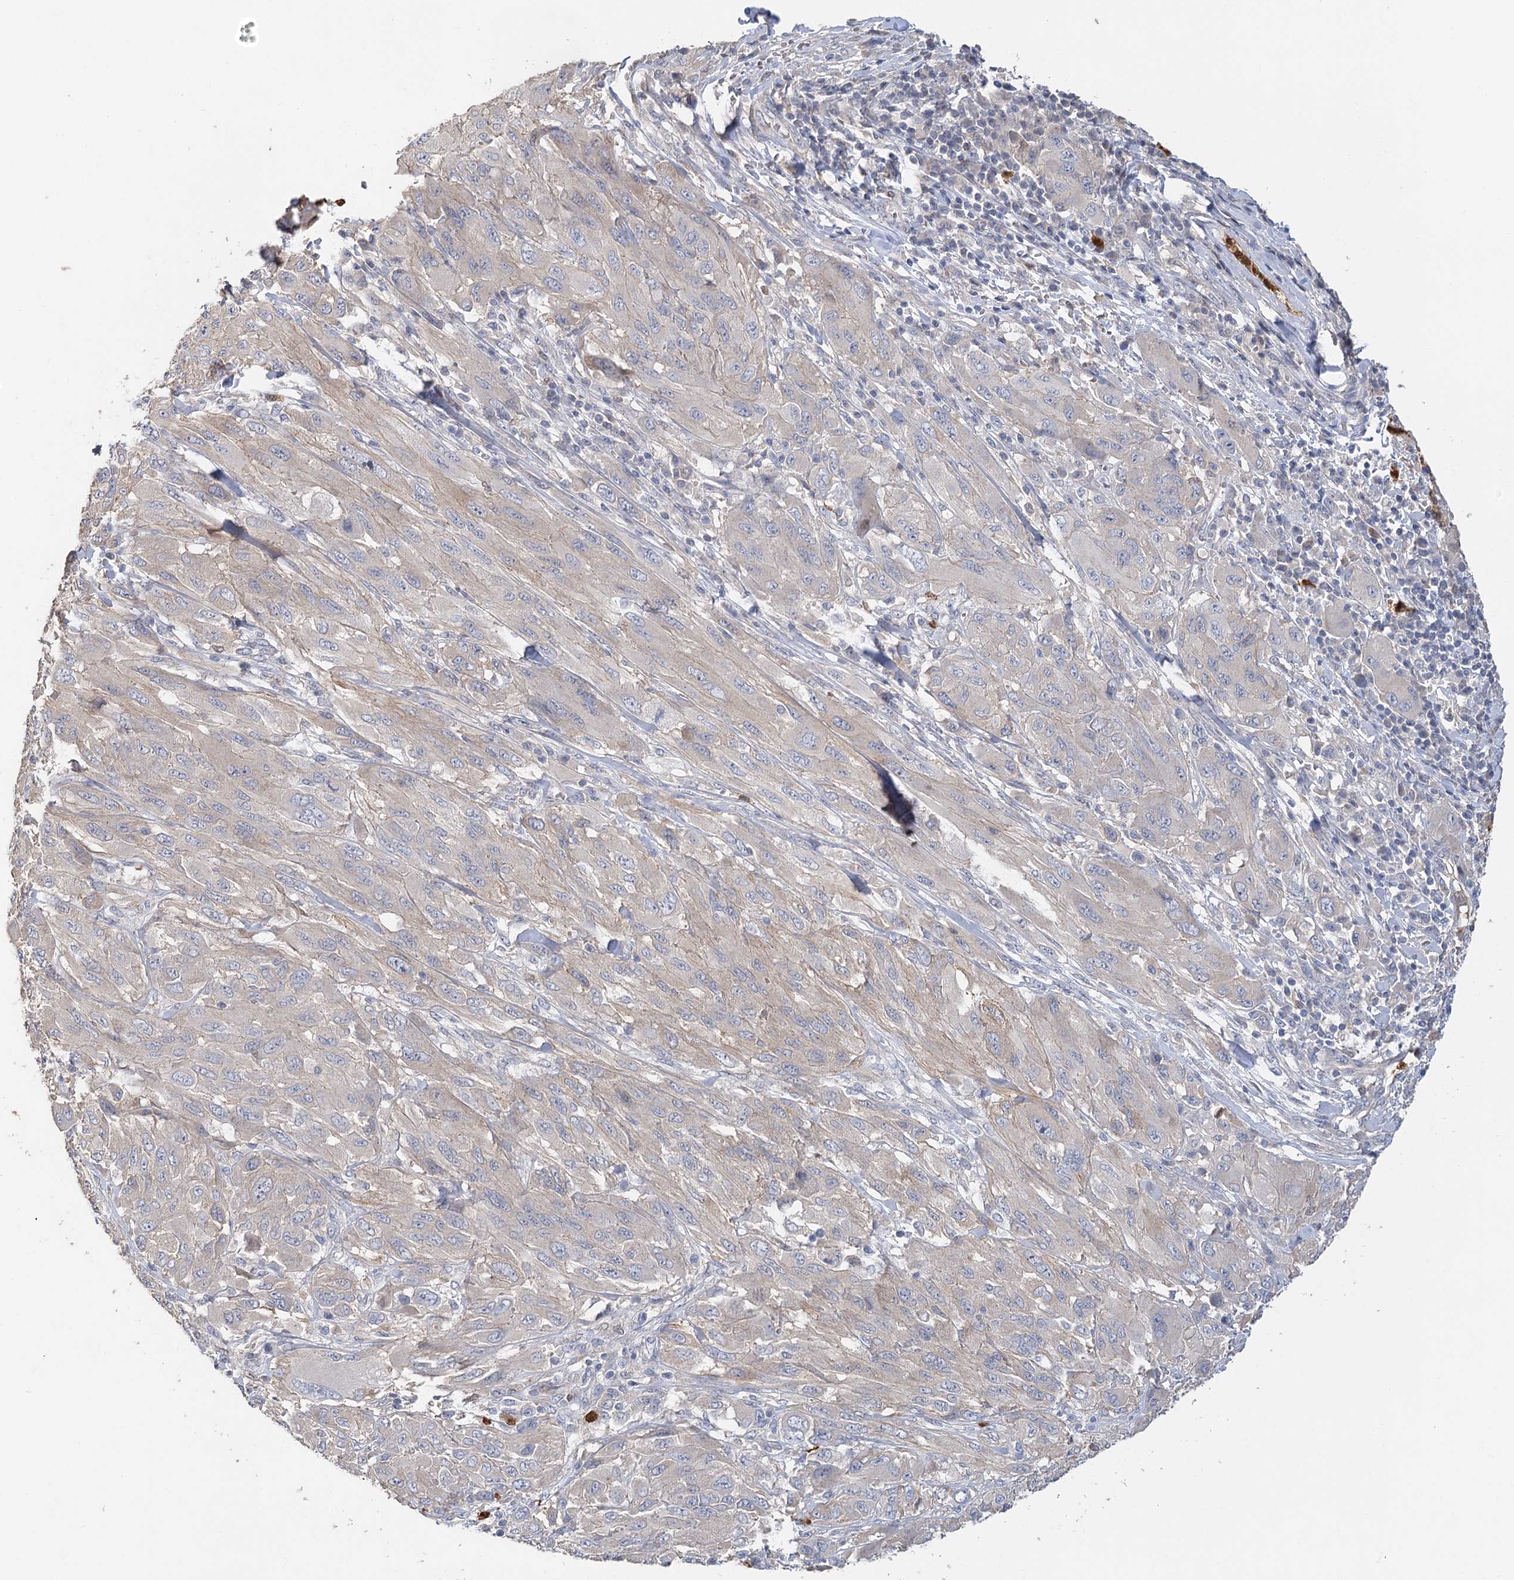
{"staining": {"intensity": "negative", "quantity": "none", "location": "none"}, "tissue": "melanoma", "cell_type": "Tumor cells", "image_type": "cancer", "snomed": [{"axis": "morphology", "description": "Malignant melanoma, NOS"}, {"axis": "topography", "description": "Skin"}], "caption": "There is no significant positivity in tumor cells of melanoma.", "gene": "EPB41L5", "patient": {"sex": "female", "age": 91}}